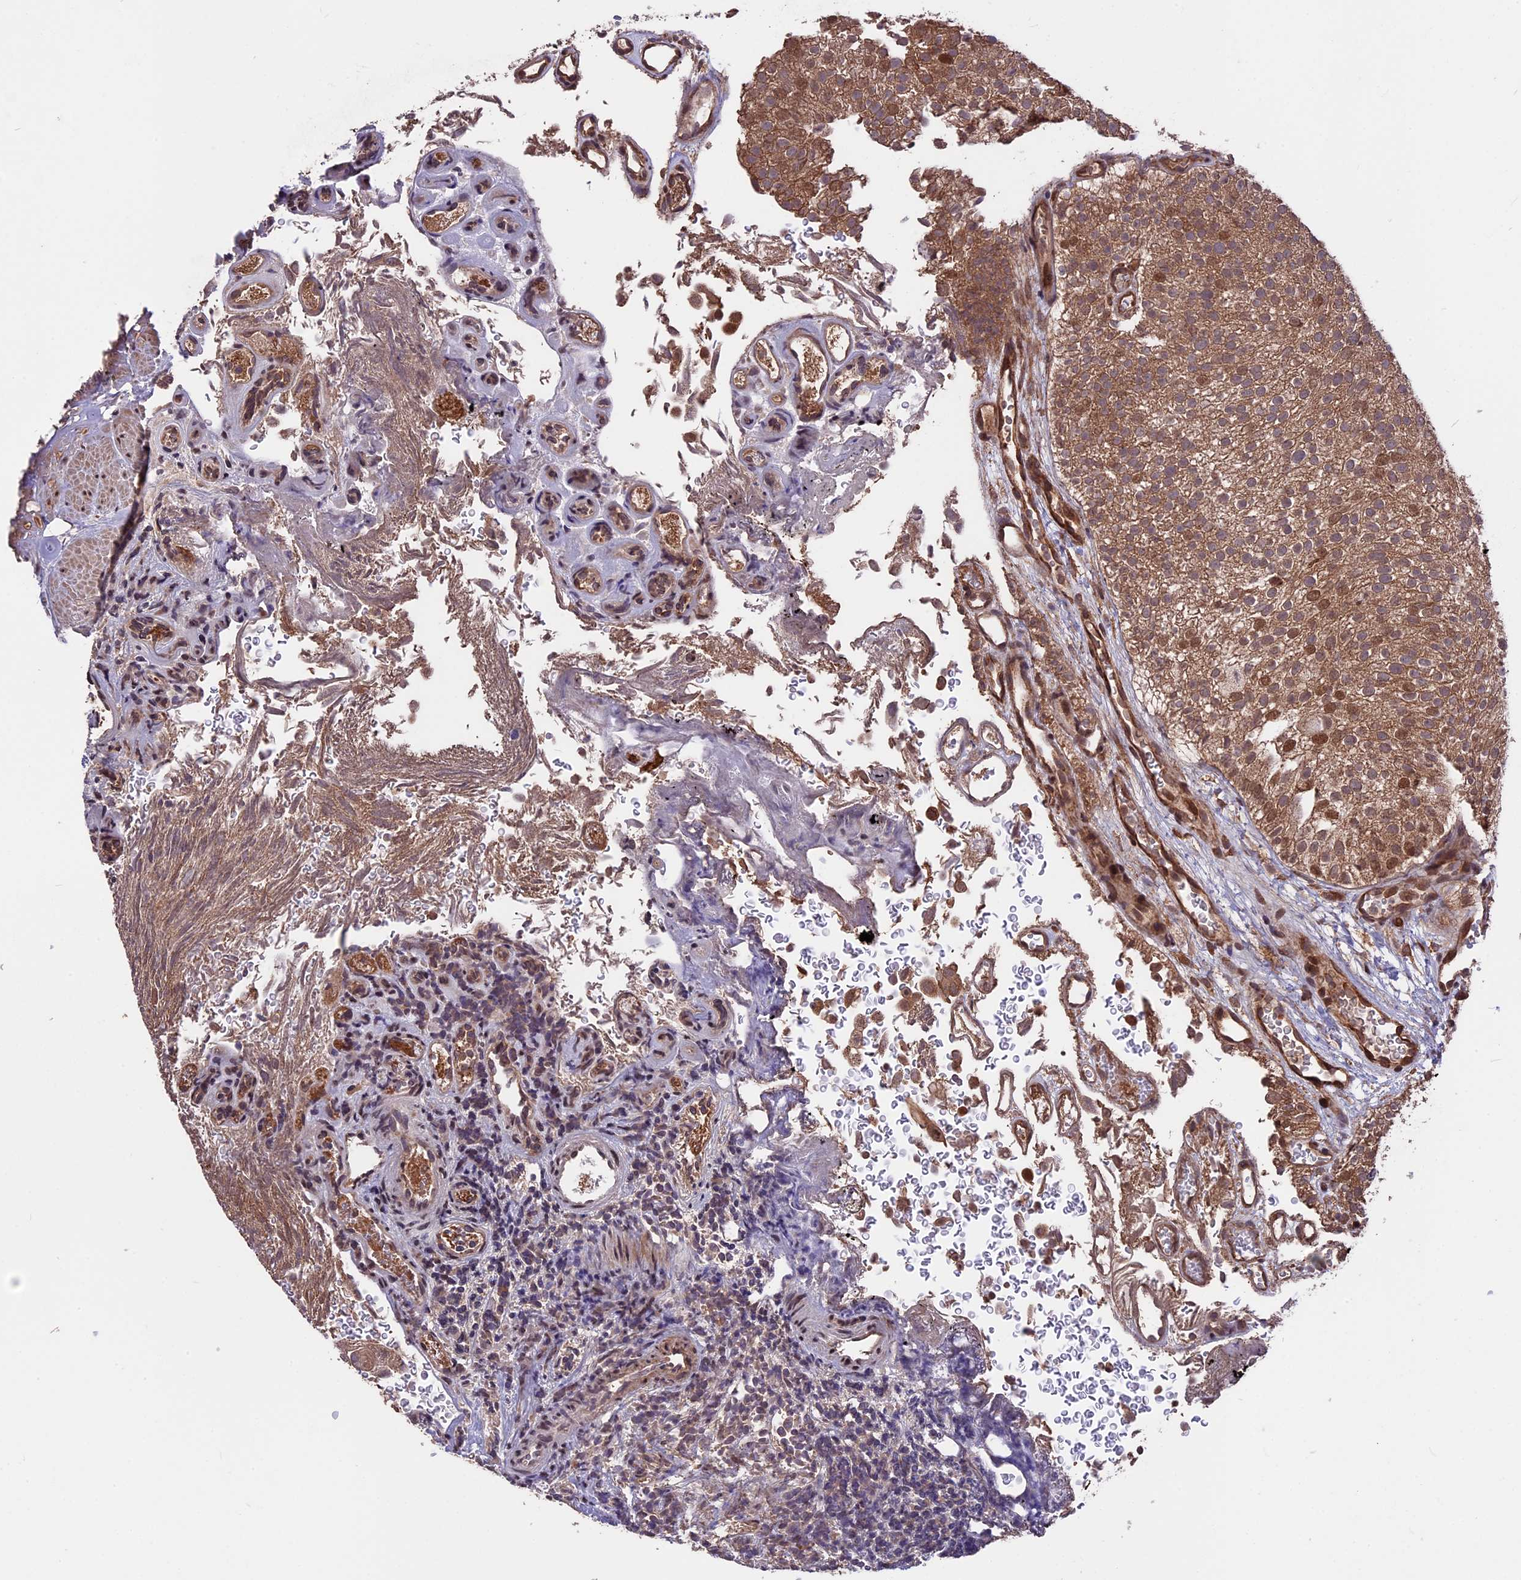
{"staining": {"intensity": "moderate", "quantity": ">75%", "location": "cytoplasmic/membranous,nuclear"}, "tissue": "urothelial cancer", "cell_type": "Tumor cells", "image_type": "cancer", "snomed": [{"axis": "morphology", "description": "Urothelial carcinoma, Low grade"}, {"axis": "topography", "description": "Urinary bladder"}], "caption": "Immunohistochemistry histopathology image of neoplastic tissue: human low-grade urothelial carcinoma stained using IHC reveals medium levels of moderate protein expression localized specifically in the cytoplasmic/membranous and nuclear of tumor cells, appearing as a cytoplasmic/membranous and nuclear brown color.", "gene": "ZNF598", "patient": {"sex": "male", "age": 78}}